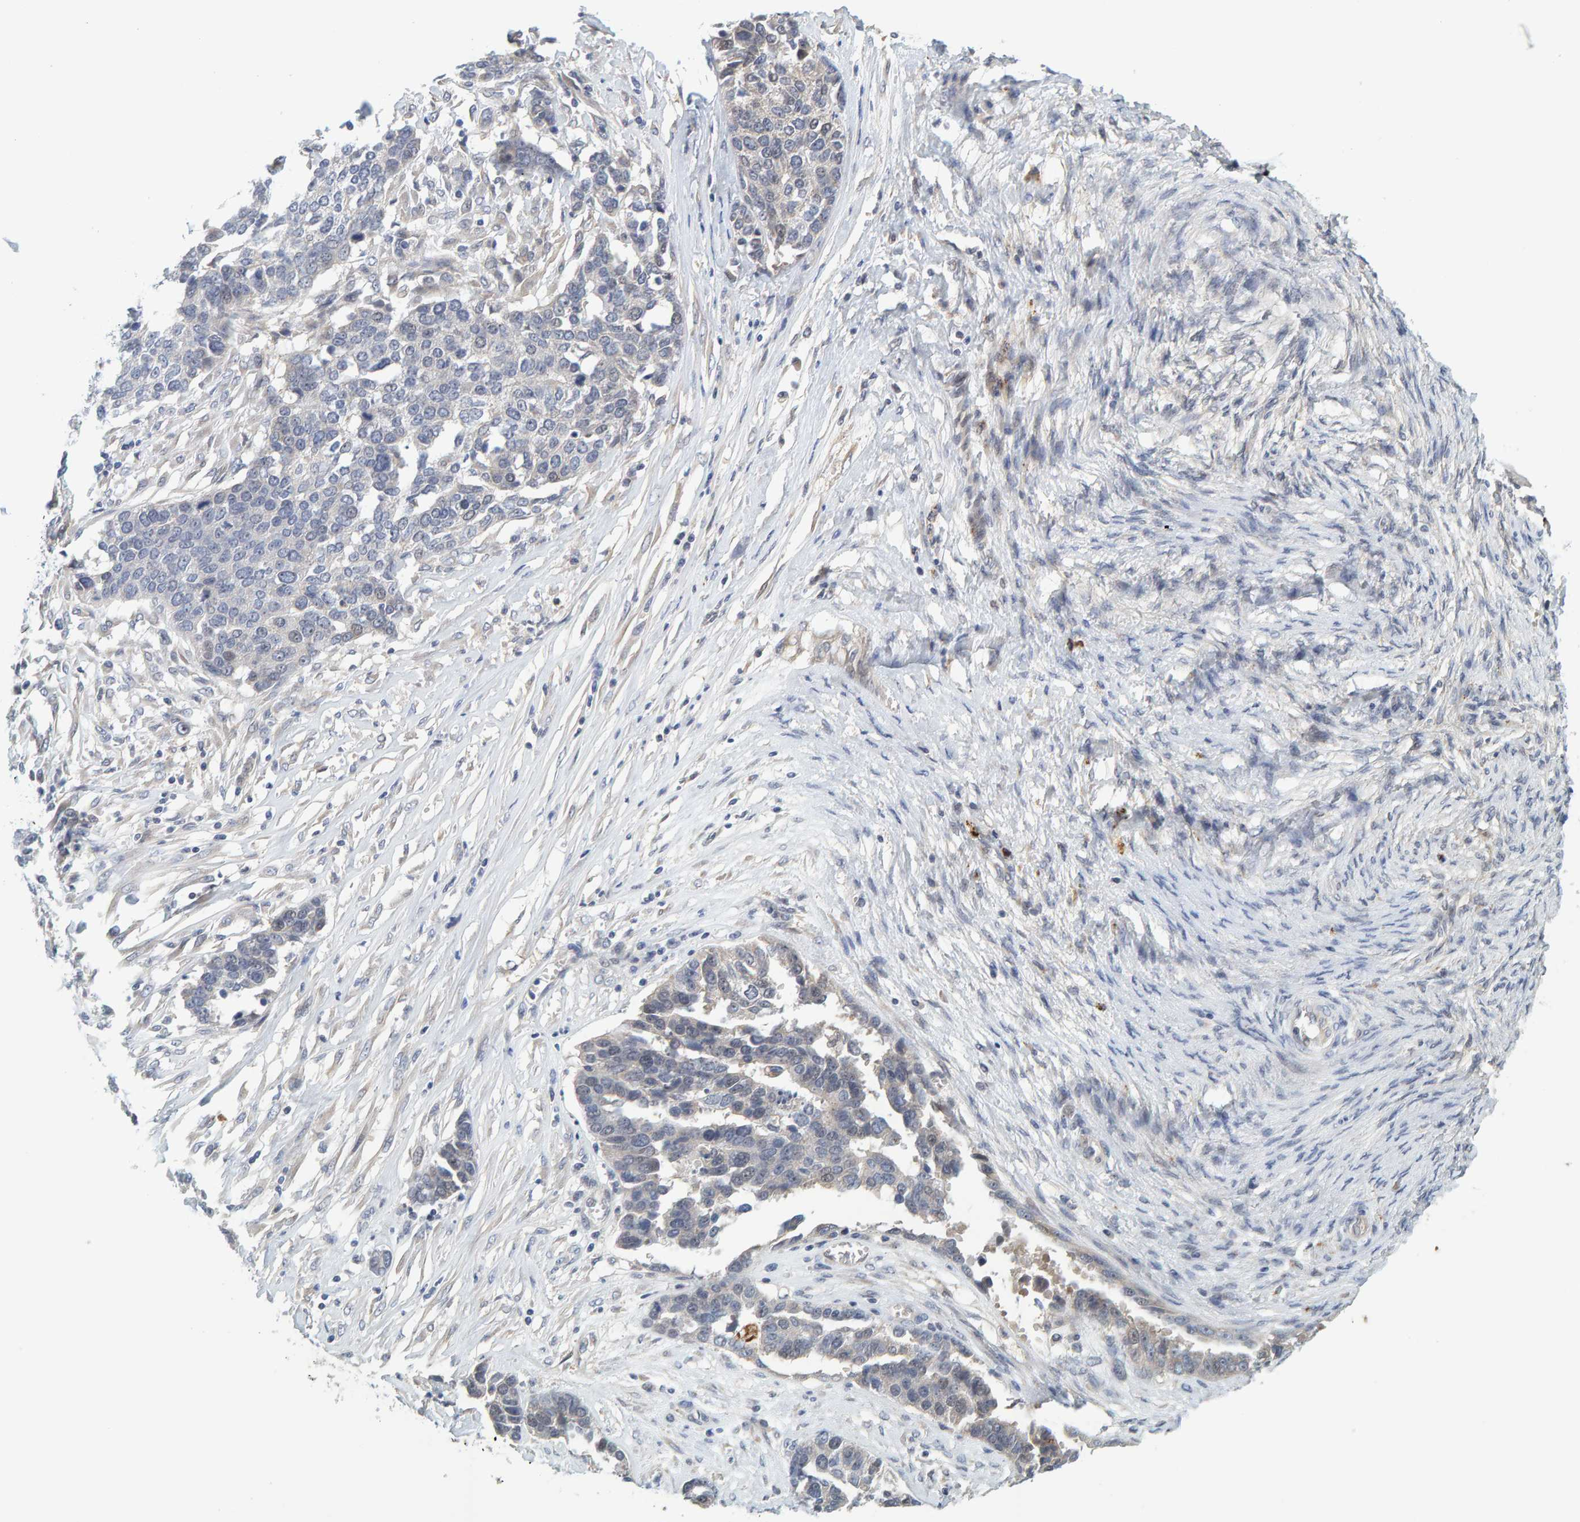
{"staining": {"intensity": "negative", "quantity": "none", "location": "none"}, "tissue": "ovarian cancer", "cell_type": "Tumor cells", "image_type": "cancer", "snomed": [{"axis": "morphology", "description": "Cystadenocarcinoma, serous, NOS"}, {"axis": "topography", "description": "Ovary"}], "caption": "Tumor cells show no significant positivity in ovarian serous cystadenocarcinoma.", "gene": "ZNF77", "patient": {"sex": "female", "age": 44}}